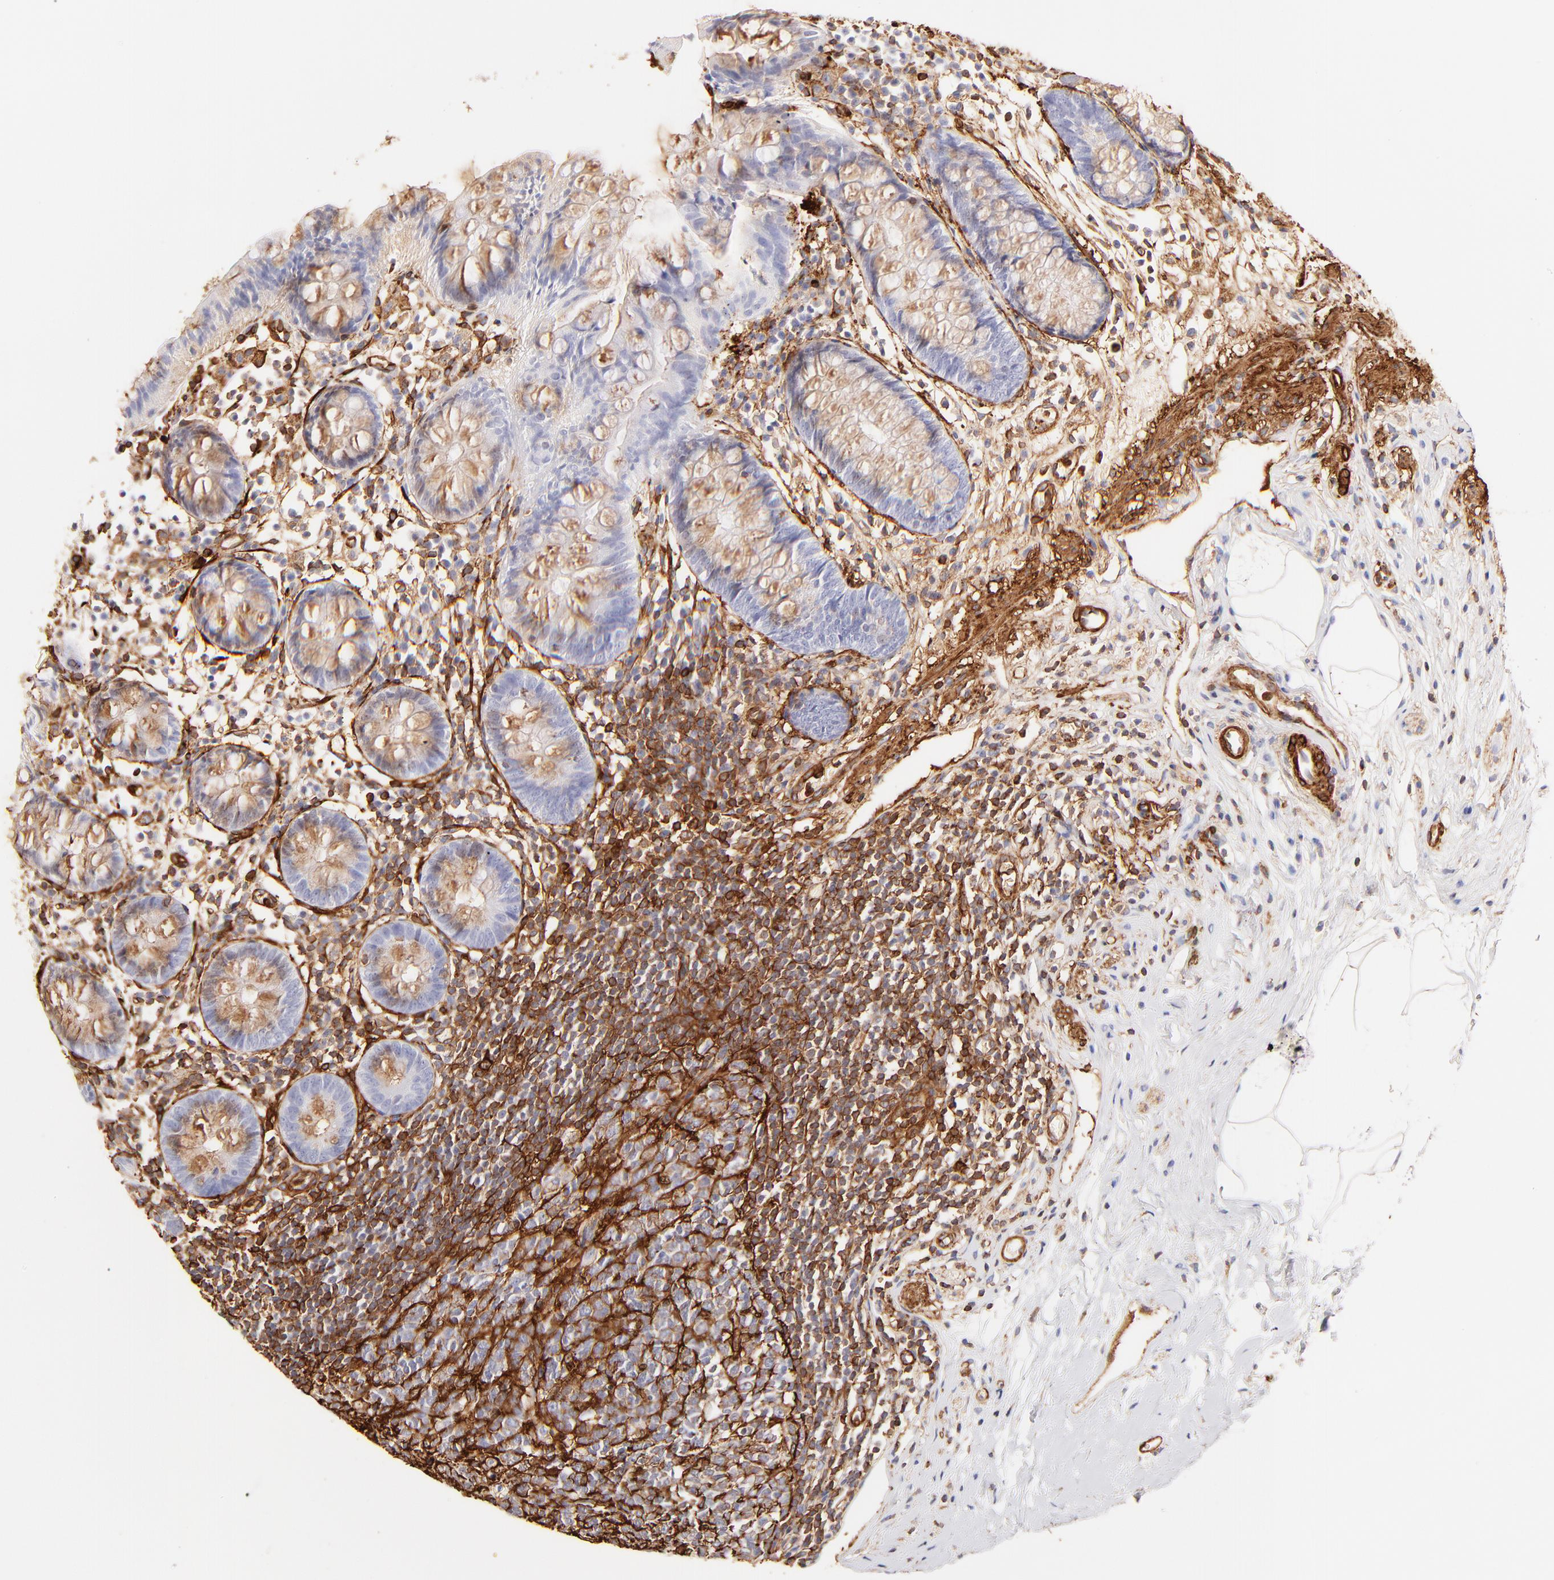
{"staining": {"intensity": "moderate", "quantity": "25%-75%", "location": "cytoplasmic/membranous"}, "tissue": "appendix", "cell_type": "Glandular cells", "image_type": "normal", "snomed": [{"axis": "morphology", "description": "Normal tissue, NOS"}, {"axis": "topography", "description": "Appendix"}], "caption": "A high-resolution histopathology image shows immunohistochemistry staining of unremarkable appendix, which shows moderate cytoplasmic/membranous staining in approximately 25%-75% of glandular cells. (Brightfield microscopy of DAB IHC at high magnification).", "gene": "FLNA", "patient": {"sex": "male", "age": 38}}